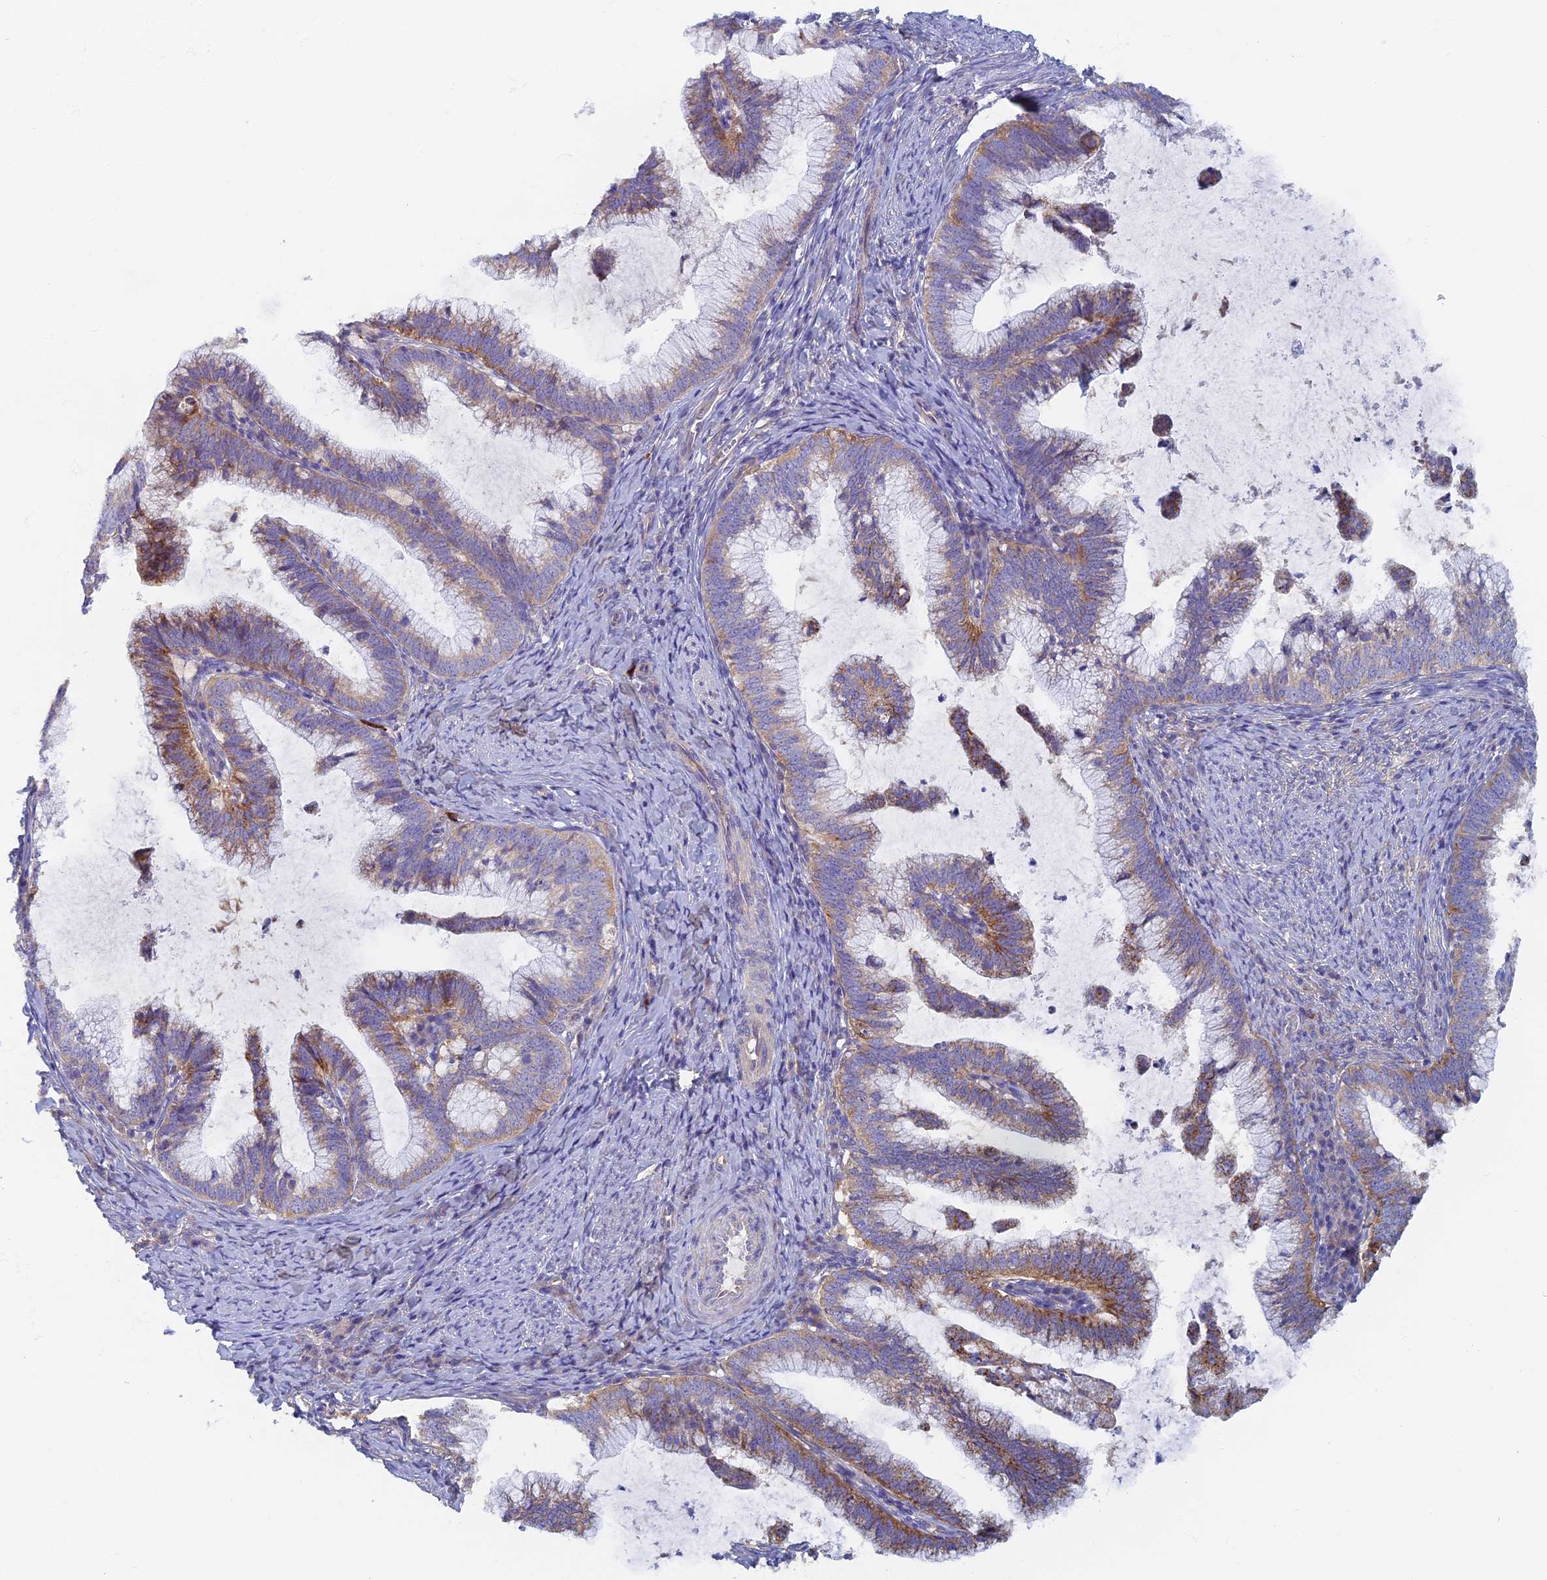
{"staining": {"intensity": "moderate", "quantity": "<25%", "location": "cytoplasmic/membranous"}, "tissue": "cervical cancer", "cell_type": "Tumor cells", "image_type": "cancer", "snomed": [{"axis": "morphology", "description": "Adenocarcinoma, NOS"}, {"axis": "topography", "description": "Cervix"}], "caption": "Immunohistochemistry (IHC) of cervical adenocarcinoma demonstrates low levels of moderate cytoplasmic/membranous expression in about <25% of tumor cells. The staining was performed using DAB to visualize the protein expression in brown, while the nuclei were stained in blue with hematoxylin (Magnification: 20x).", "gene": "TMEM44", "patient": {"sex": "female", "age": 36}}